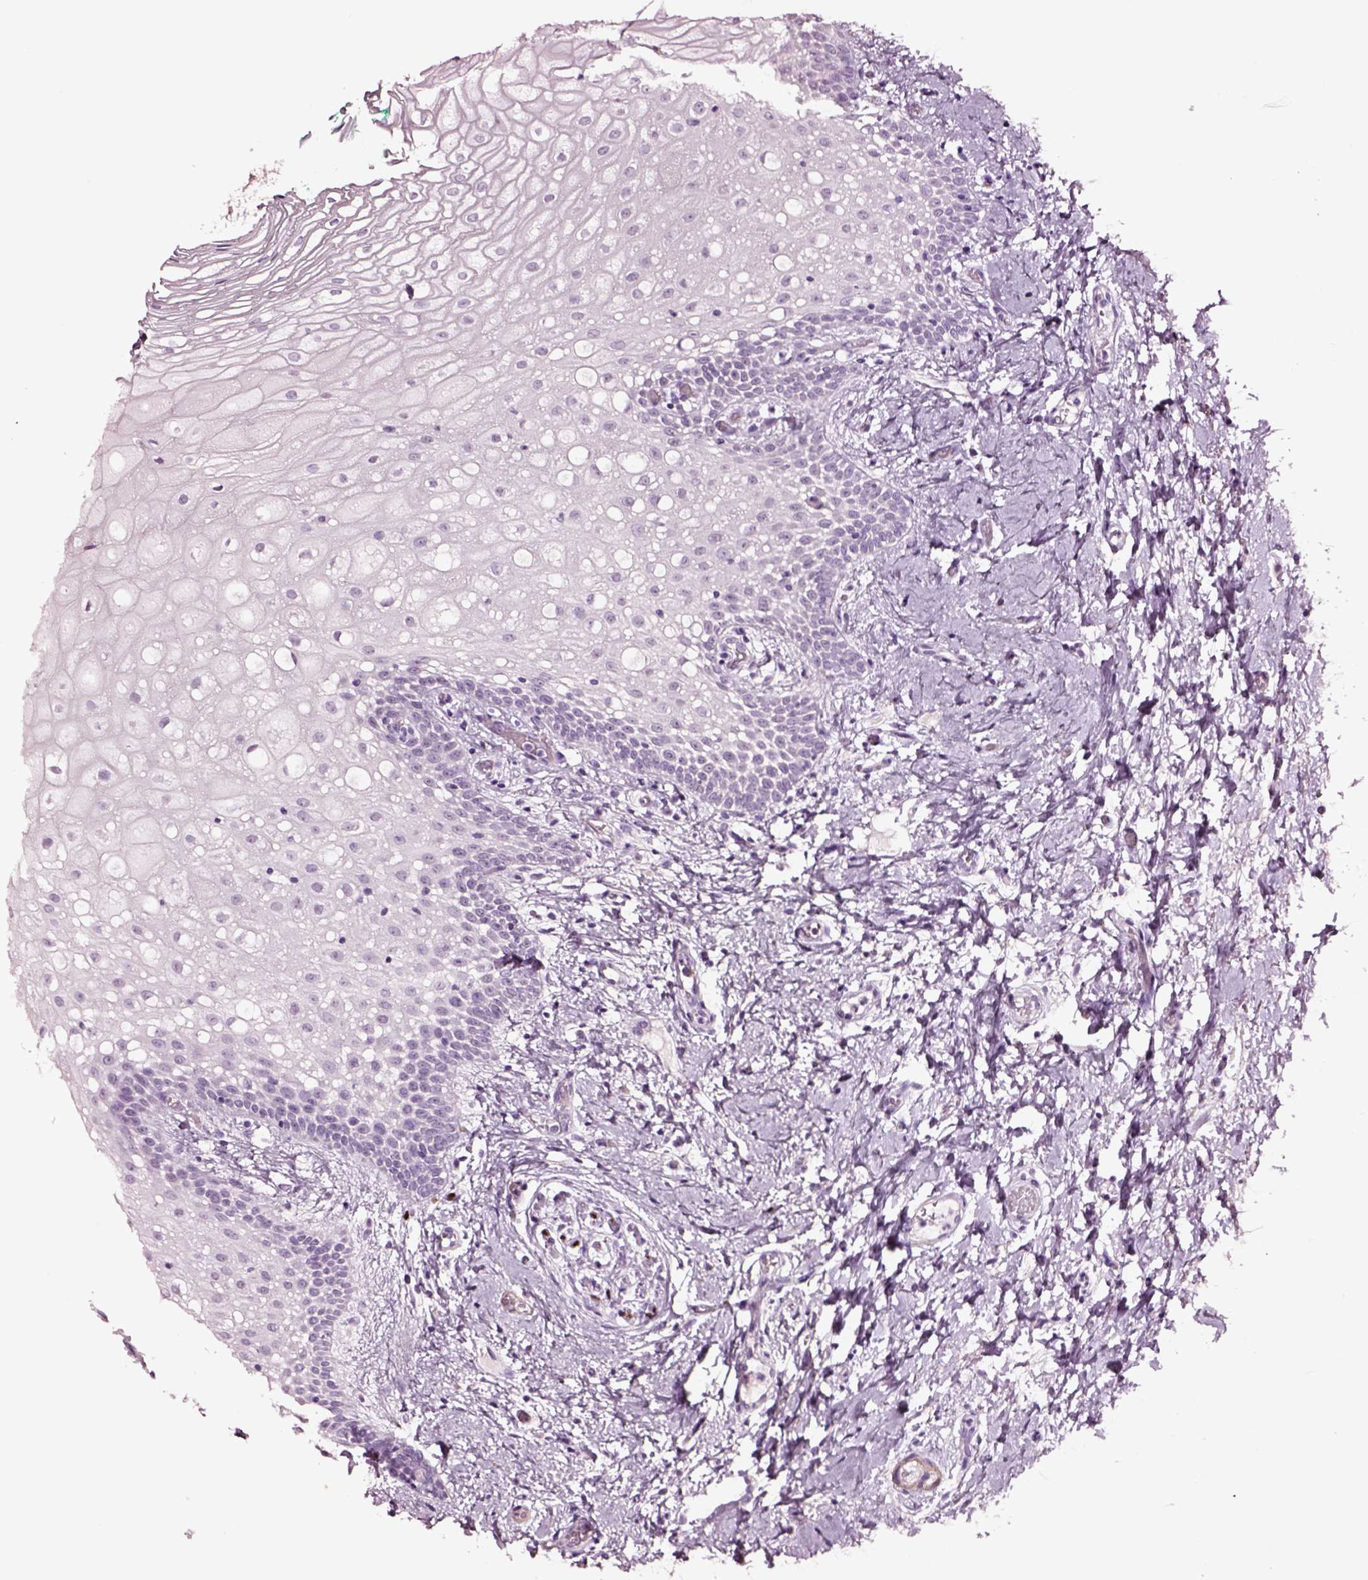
{"staining": {"intensity": "negative", "quantity": "none", "location": "none"}, "tissue": "oral mucosa", "cell_type": "Squamous epithelial cells", "image_type": "normal", "snomed": [{"axis": "morphology", "description": "Normal tissue, NOS"}, {"axis": "topography", "description": "Oral tissue"}], "caption": "This is a photomicrograph of immunohistochemistry staining of benign oral mucosa, which shows no staining in squamous epithelial cells.", "gene": "SOX10", "patient": {"sex": "female", "age": 83}}